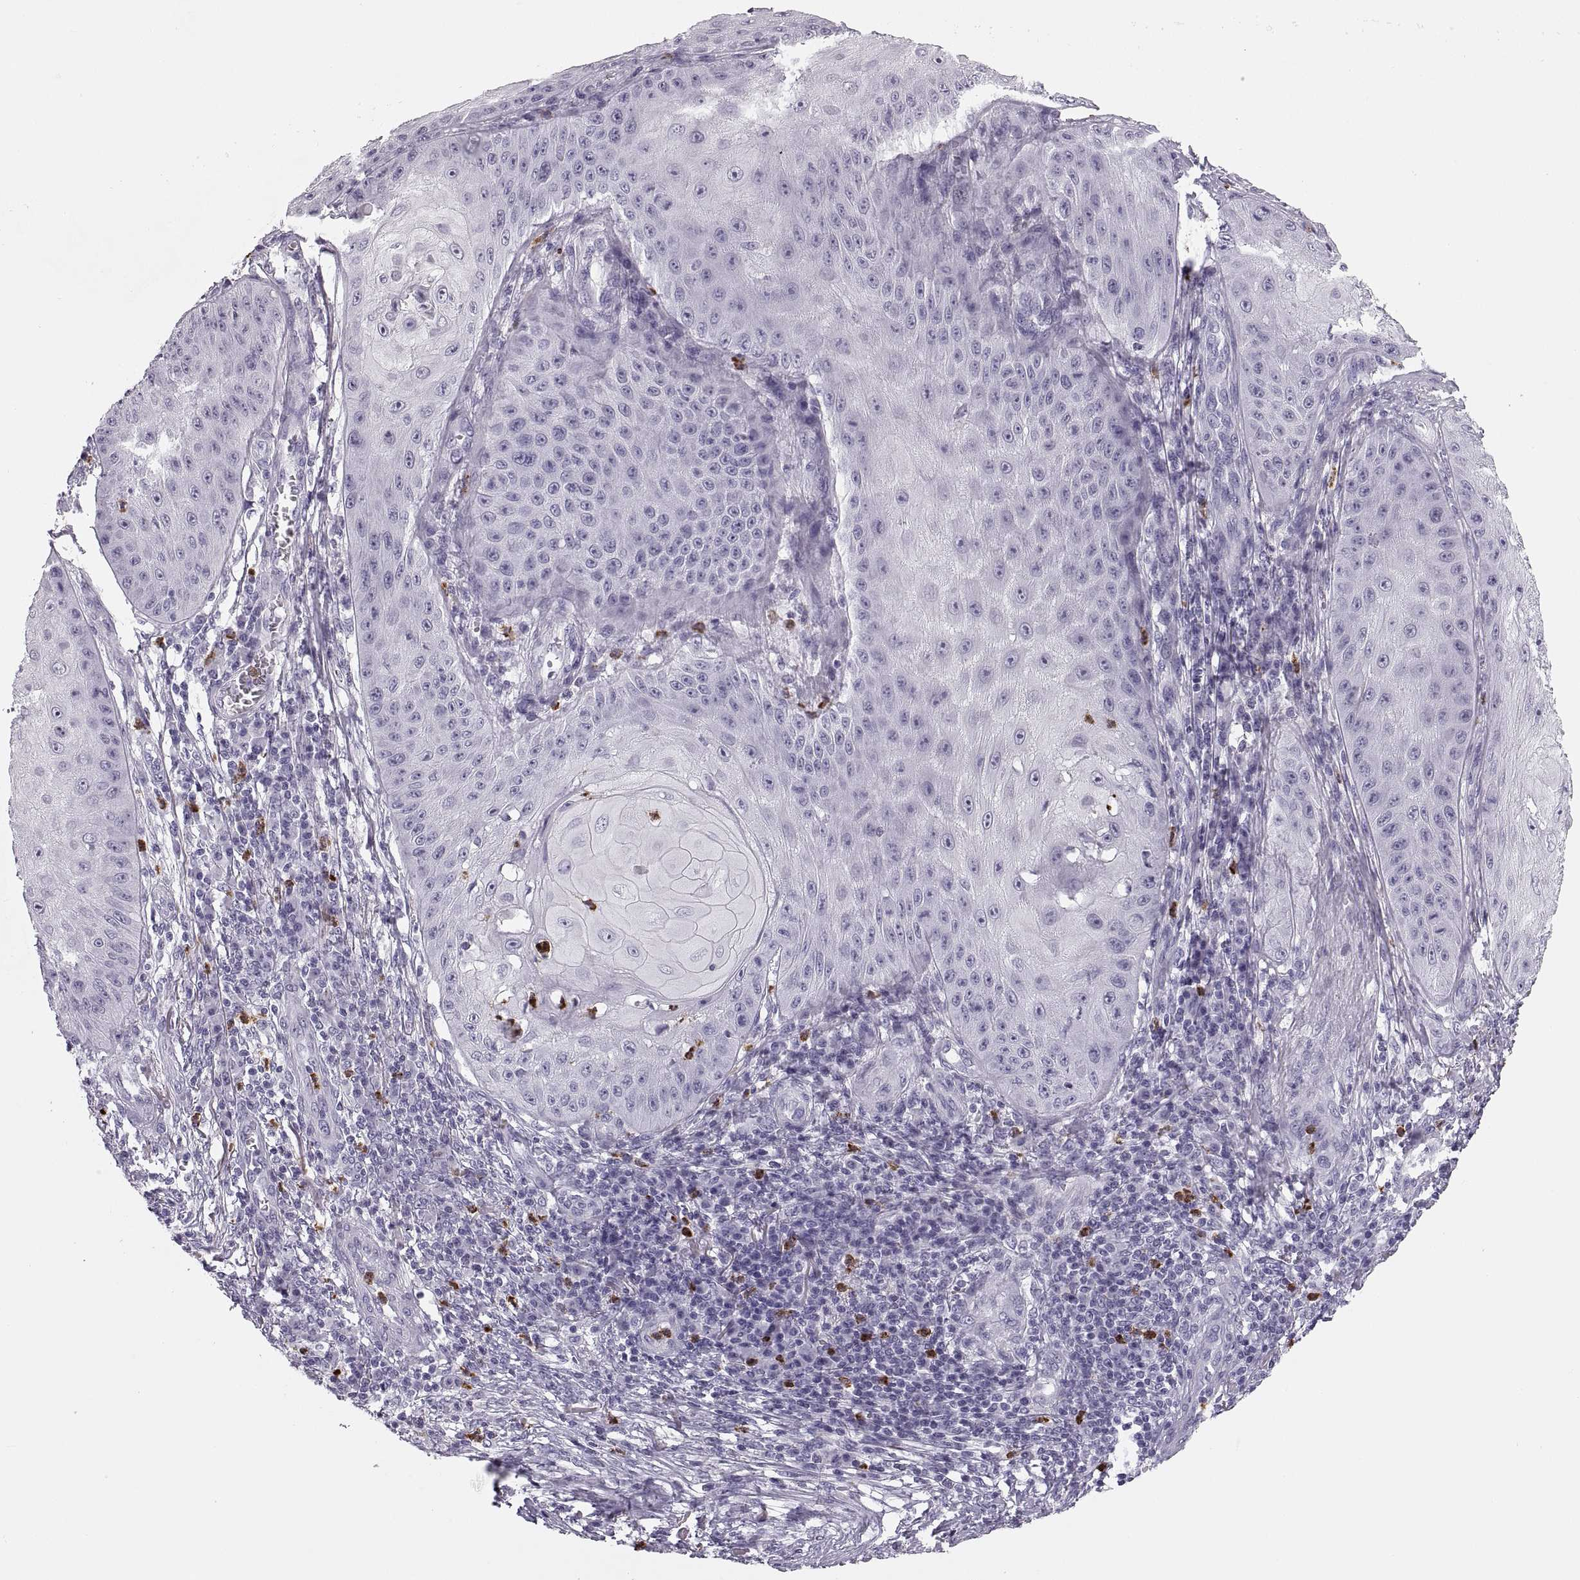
{"staining": {"intensity": "negative", "quantity": "none", "location": "none"}, "tissue": "skin cancer", "cell_type": "Tumor cells", "image_type": "cancer", "snomed": [{"axis": "morphology", "description": "Squamous cell carcinoma, NOS"}, {"axis": "topography", "description": "Skin"}], "caption": "The micrograph exhibits no staining of tumor cells in skin squamous cell carcinoma.", "gene": "MILR1", "patient": {"sex": "male", "age": 70}}